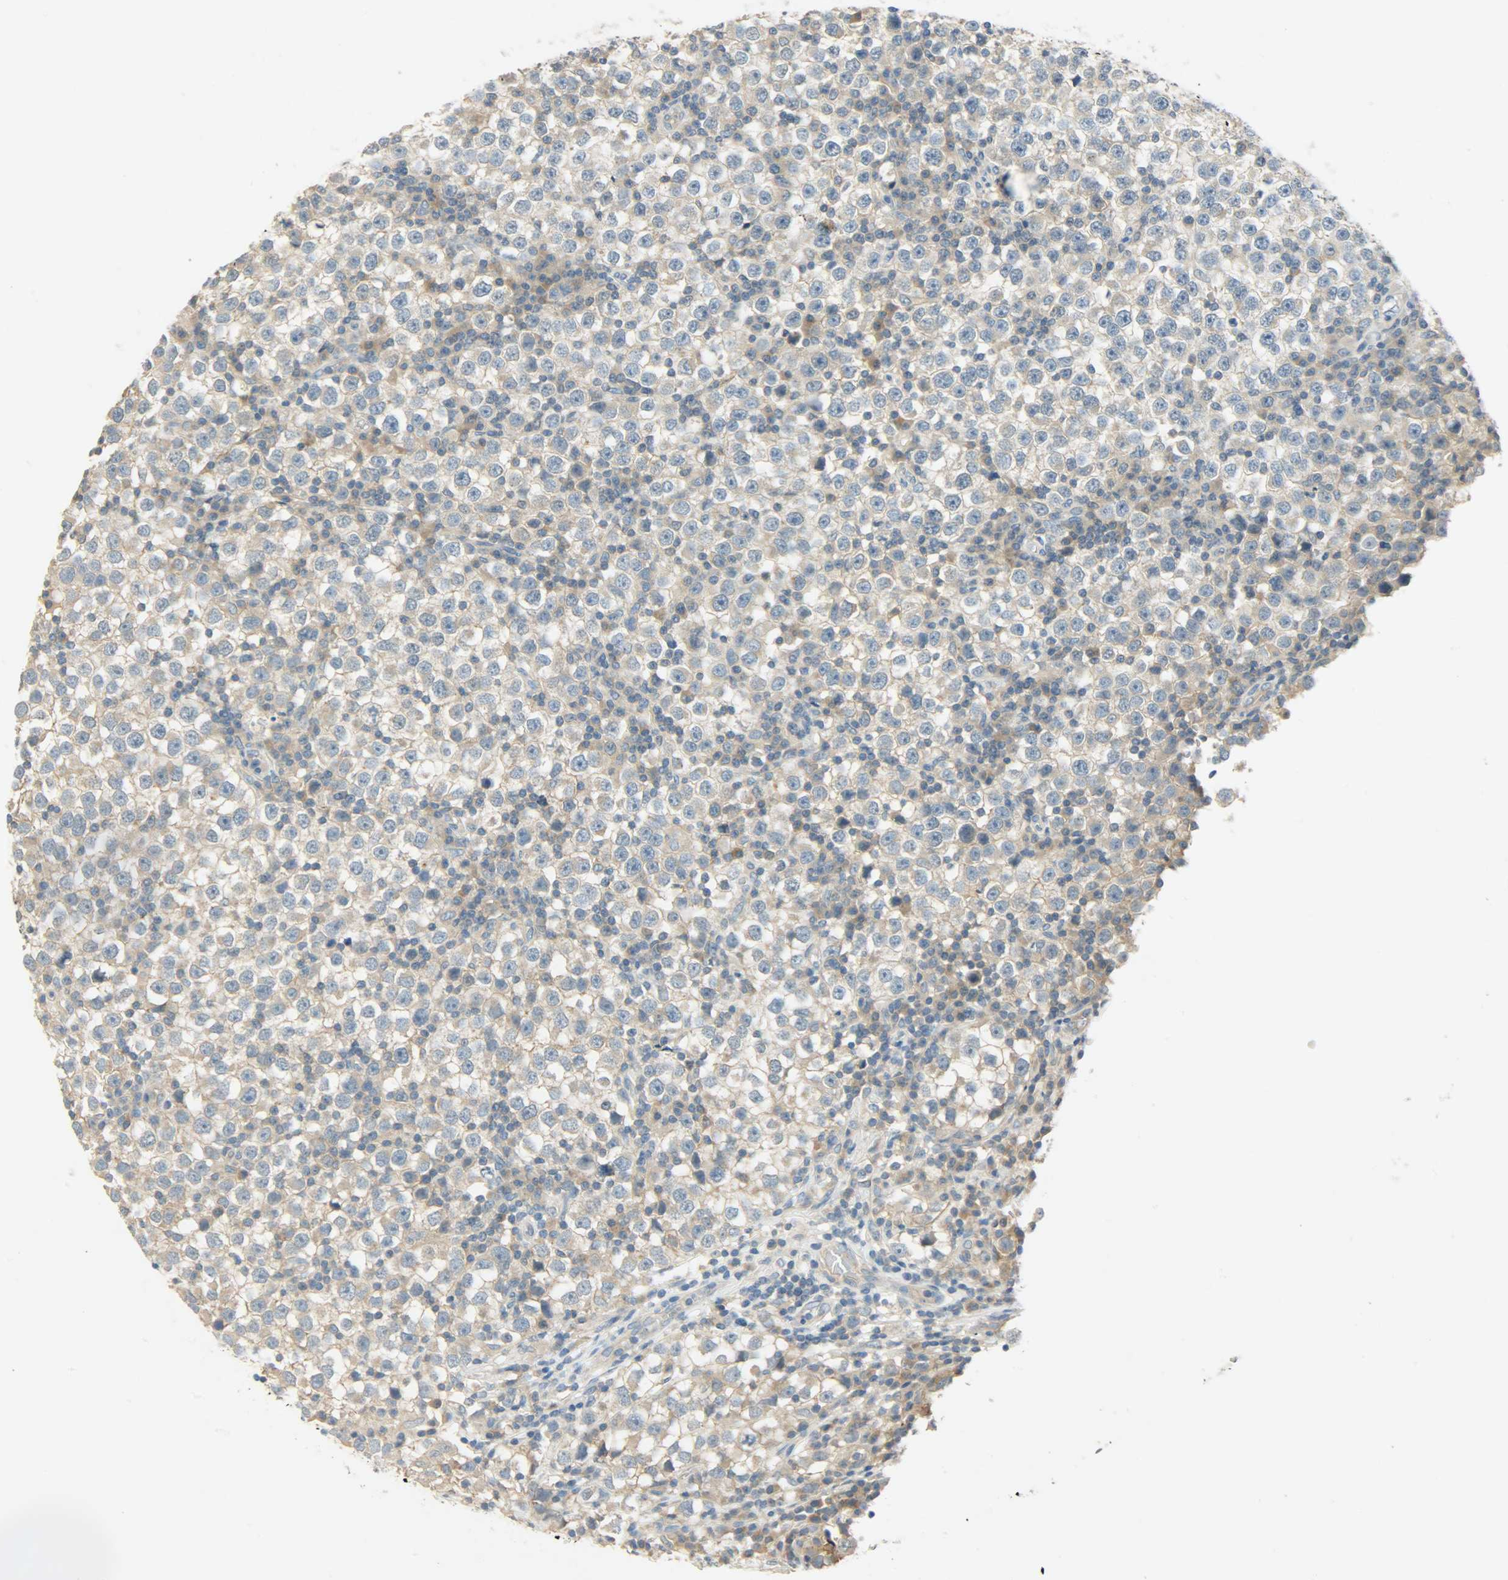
{"staining": {"intensity": "moderate", "quantity": ">75%", "location": "cytoplasmic/membranous"}, "tissue": "testis cancer", "cell_type": "Tumor cells", "image_type": "cancer", "snomed": [{"axis": "morphology", "description": "Seminoma, NOS"}, {"axis": "topography", "description": "Testis"}], "caption": "Human testis cancer (seminoma) stained with a protein marker shows moderate staining in tumor cells.", "gene": "DSG2", "patient": {"sex": "male", "age": 65}}